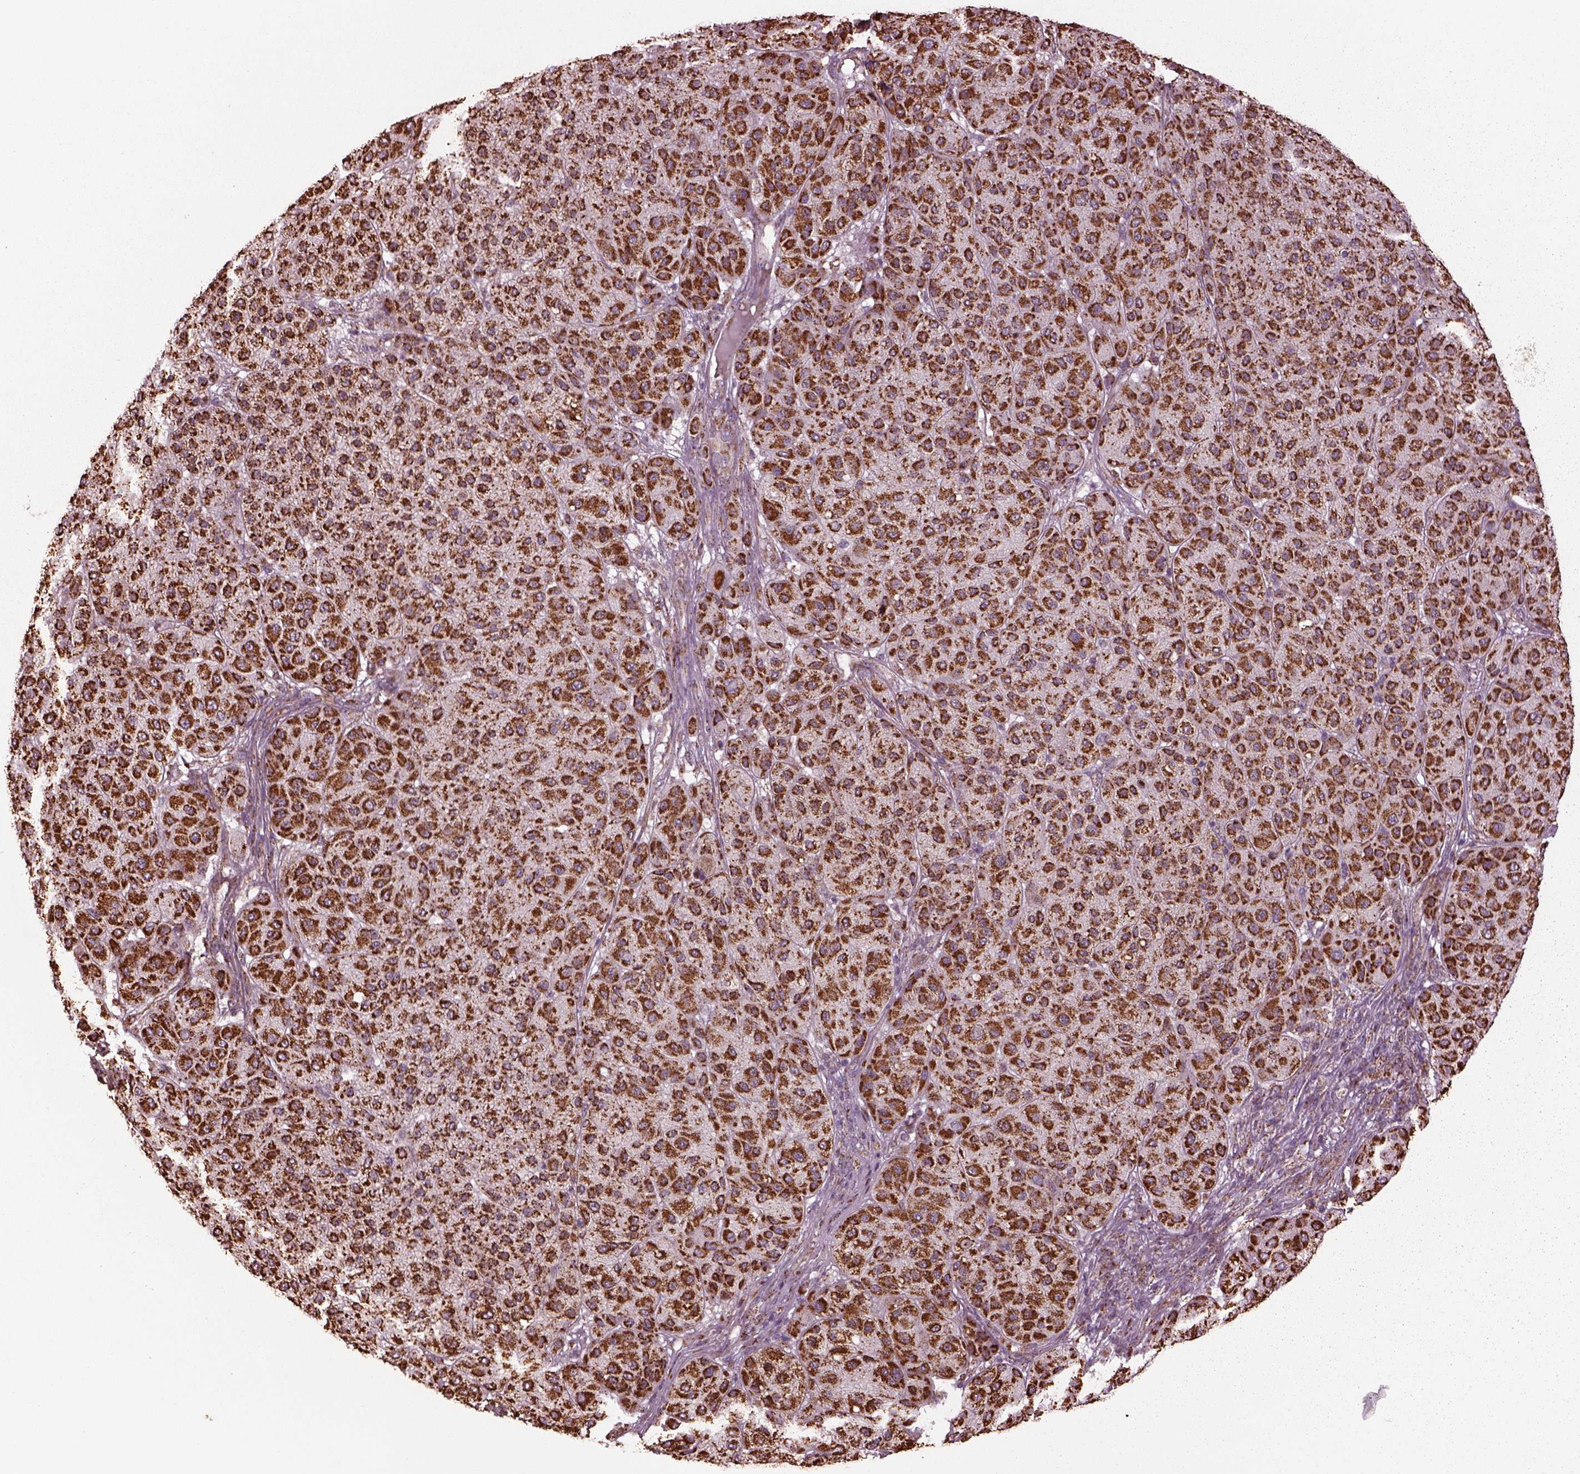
{"staining": {"intensity": "strong", "quantity": ">75%", "location": "cytoplasmic/membranous"}, "tissue": "melanoma", "cell_type": "Tumor cells", "image_type": "cancer", "snomed": [{"axis": "morphology", "description": "Malignant melanoma, Metastatic site"}, {"axis": "topography", "description": "Smooth muscle"}], "caption": "The micrograph demonstrates immunohistochemical staining of malignant melanoma (metastatic site). There is strong cytoplasmic/membranous expression is present in about >75% of tumor cells.", "gene": "TMEM254", "patient": {"sex": "male", "age": 41}}